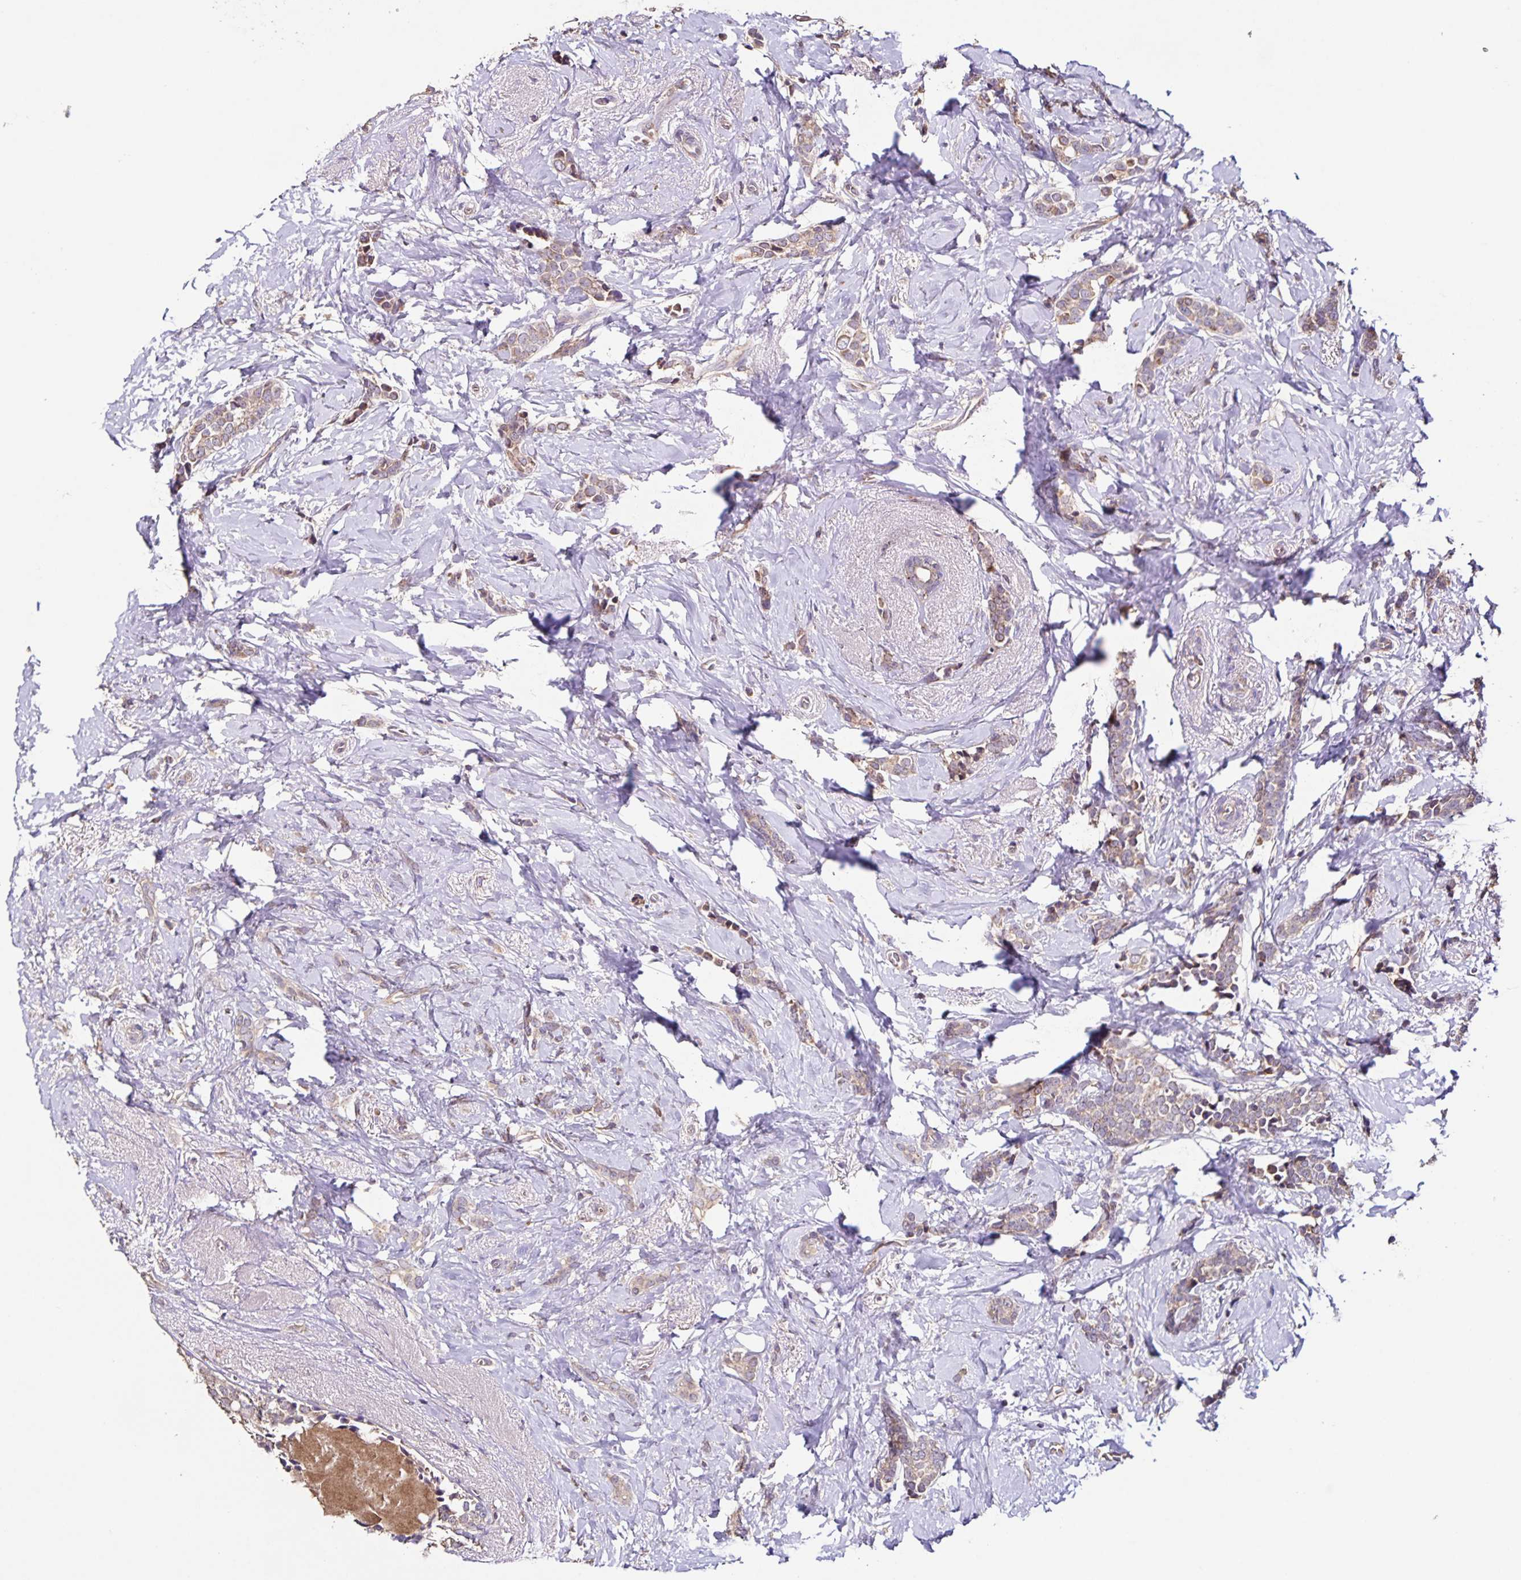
{"staining": {"intensity": "weak", "quantity": "25%-75%", "location": "cytoplasmic/membranous"}, "tissue": "breast cancer", "cell_type": "Tumor cells", "image_type": "cancer", "snomed": [{"axis": "morphology", "description": "Normal tissue, NOS"}, {"axis": "morphology", "description": "Duct carcinoma"}, {"axis": "topography", "description": "Breast"}], "caption": "Breast cancer stained with immunohistochemistry reveals weak cytoplasmic/membranous expression in approximately 25%-75% of tumor cells.", "gene": "MAN1A1", "patient": {"sex": "female", "age": 77}}